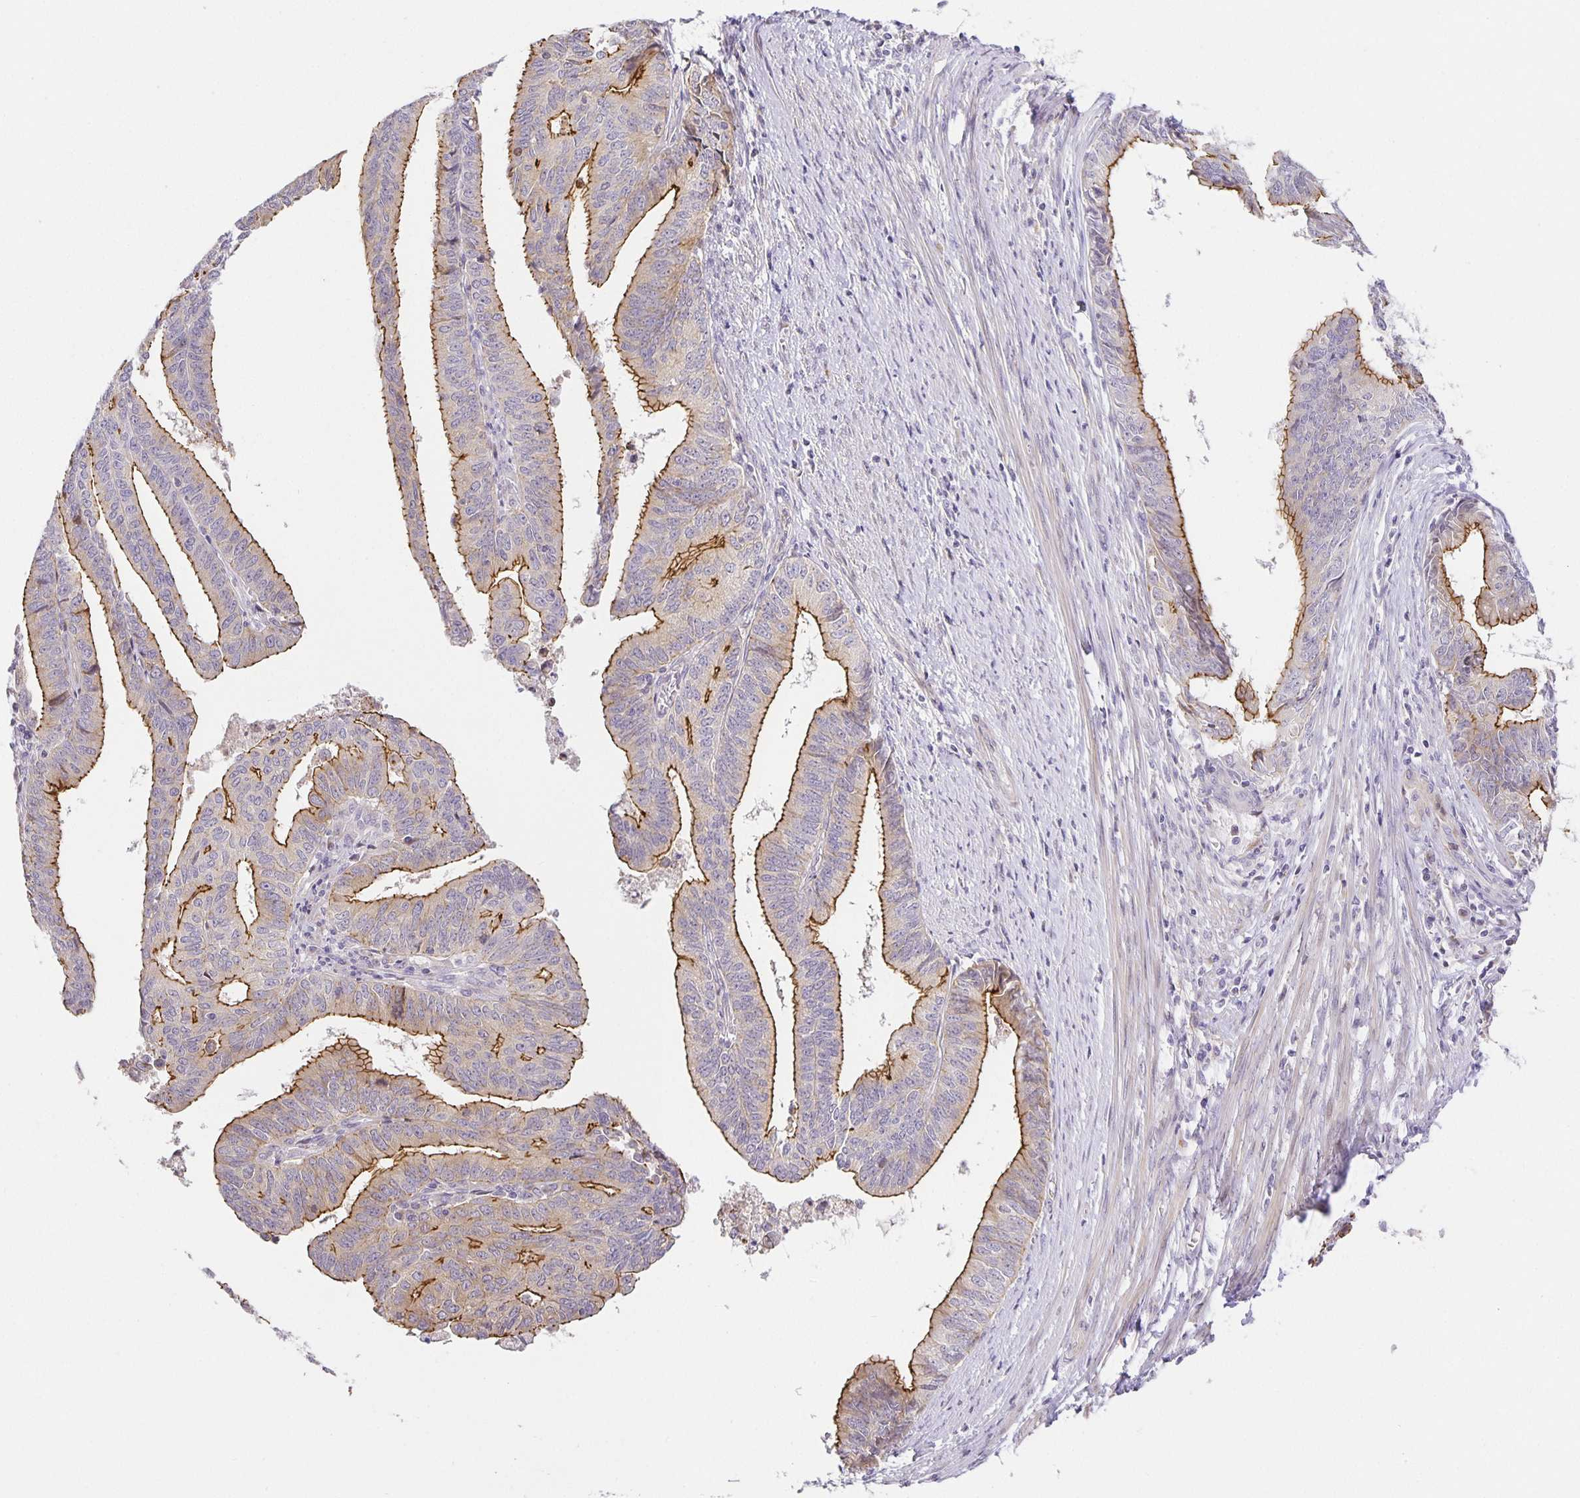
{"staining": {"intensity": "moderate", "quantity": "25%-75%", "location": "cytoplasmic/membranous"}, "tissue": "endometrial cancer", "cell_type": "Tumor cells", "image_type": "cancer", "snomed": [{"axis": "morphology", "description": "Adenocarcinoma, NOS"}, {"axis": "topography", "description": "Endometrium"}], "caption": "Moderate cytoplasmic/membranous positivity is present in about 25%-75% of tumor cells in endometrial cancer (adenocarcinoma).", "gene": "TJP3", "patient": {"sex": "female", "age": 65}}